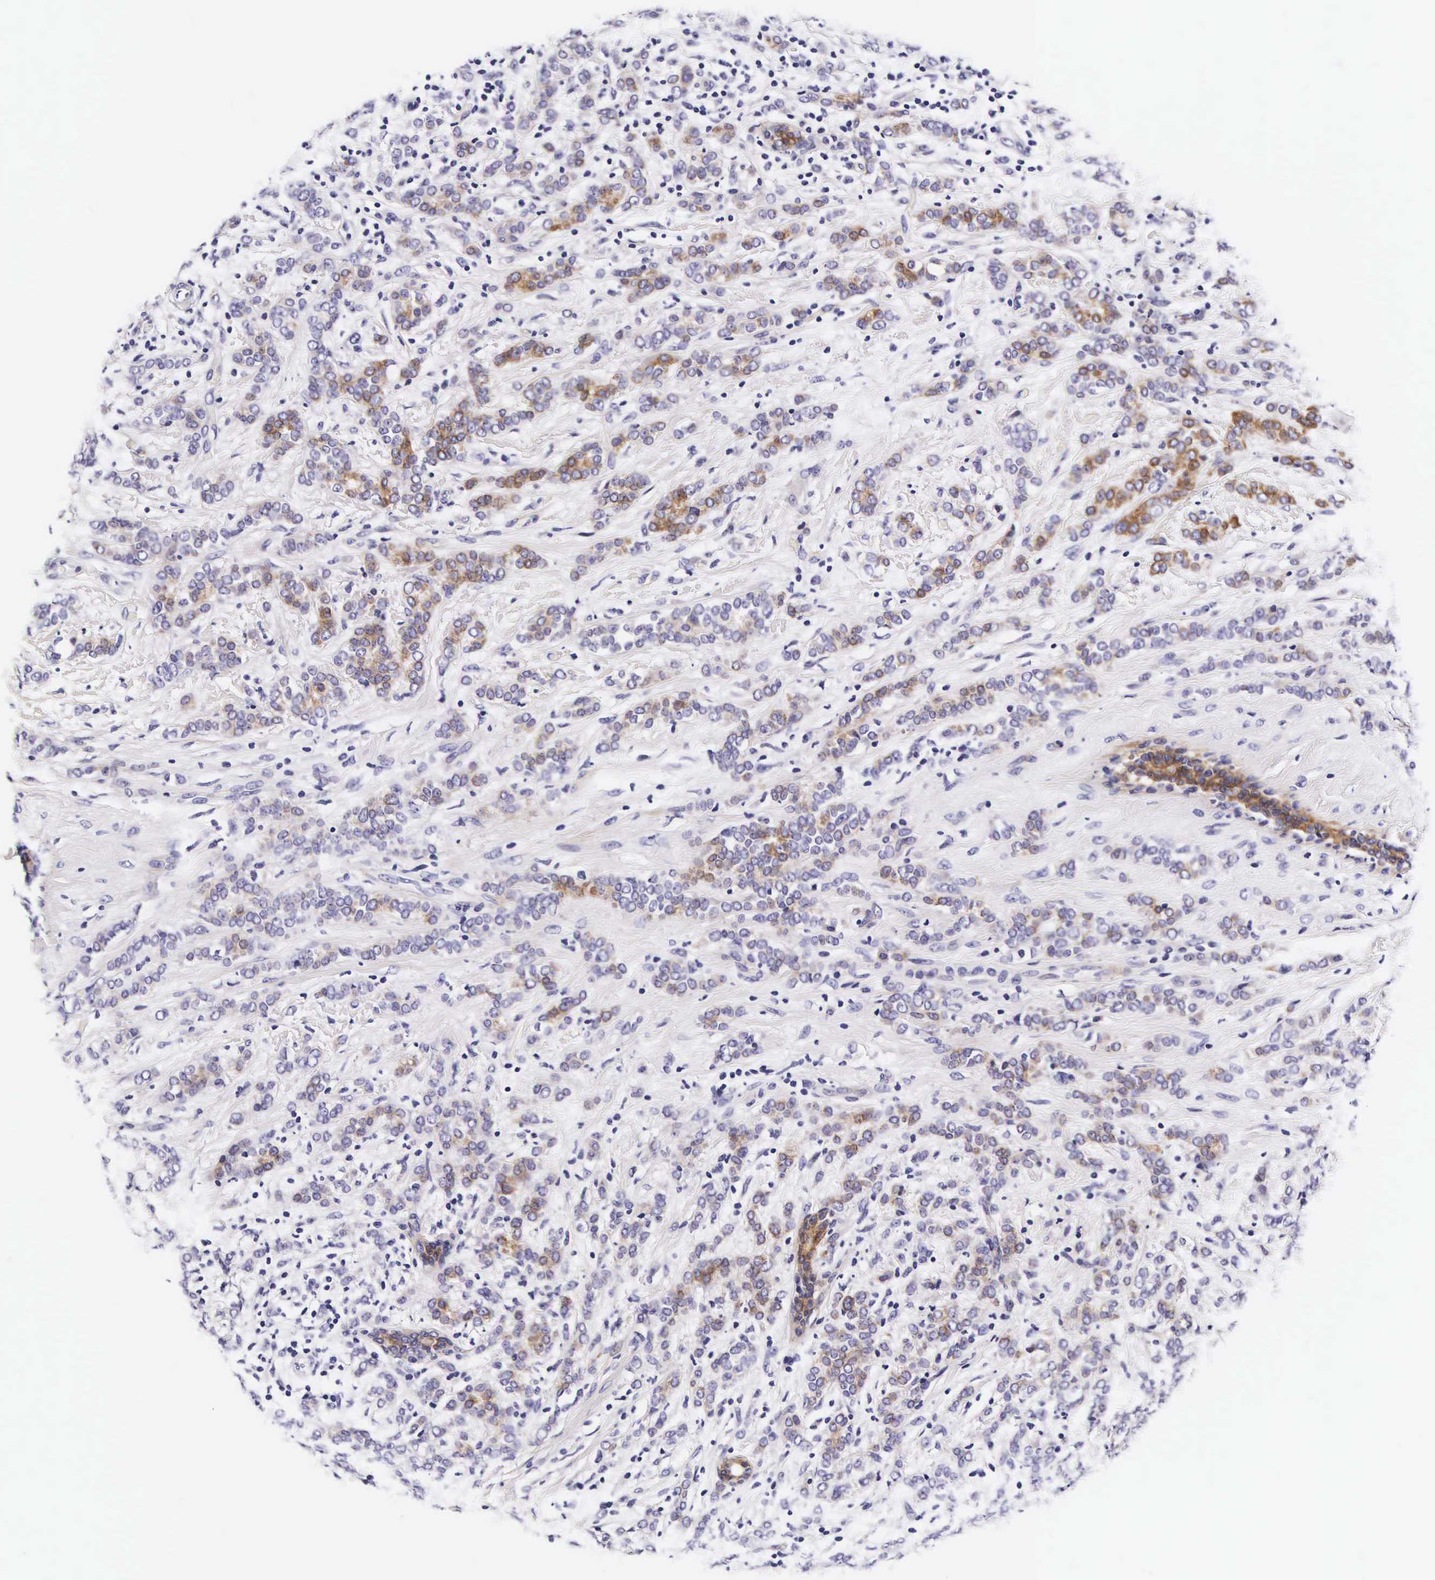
{"staining": {"intensity": "weak", "quantity": "<25%", "location": "cytoplasmic/membranous"}, "tissue": "breast cancer", "cell_type": "Tumor cells", "image_type": "cancer", "snomed": [{"axis": "morphology", "description": "Duct carcinoma"}, {"axis": "topography", "description": "Breast"}], "caption": "There is no significant expression in tumor cells of breast intraductal carcinoma.", "gene": "UPRT", "patient": {"sex": "female", "age": 53}}